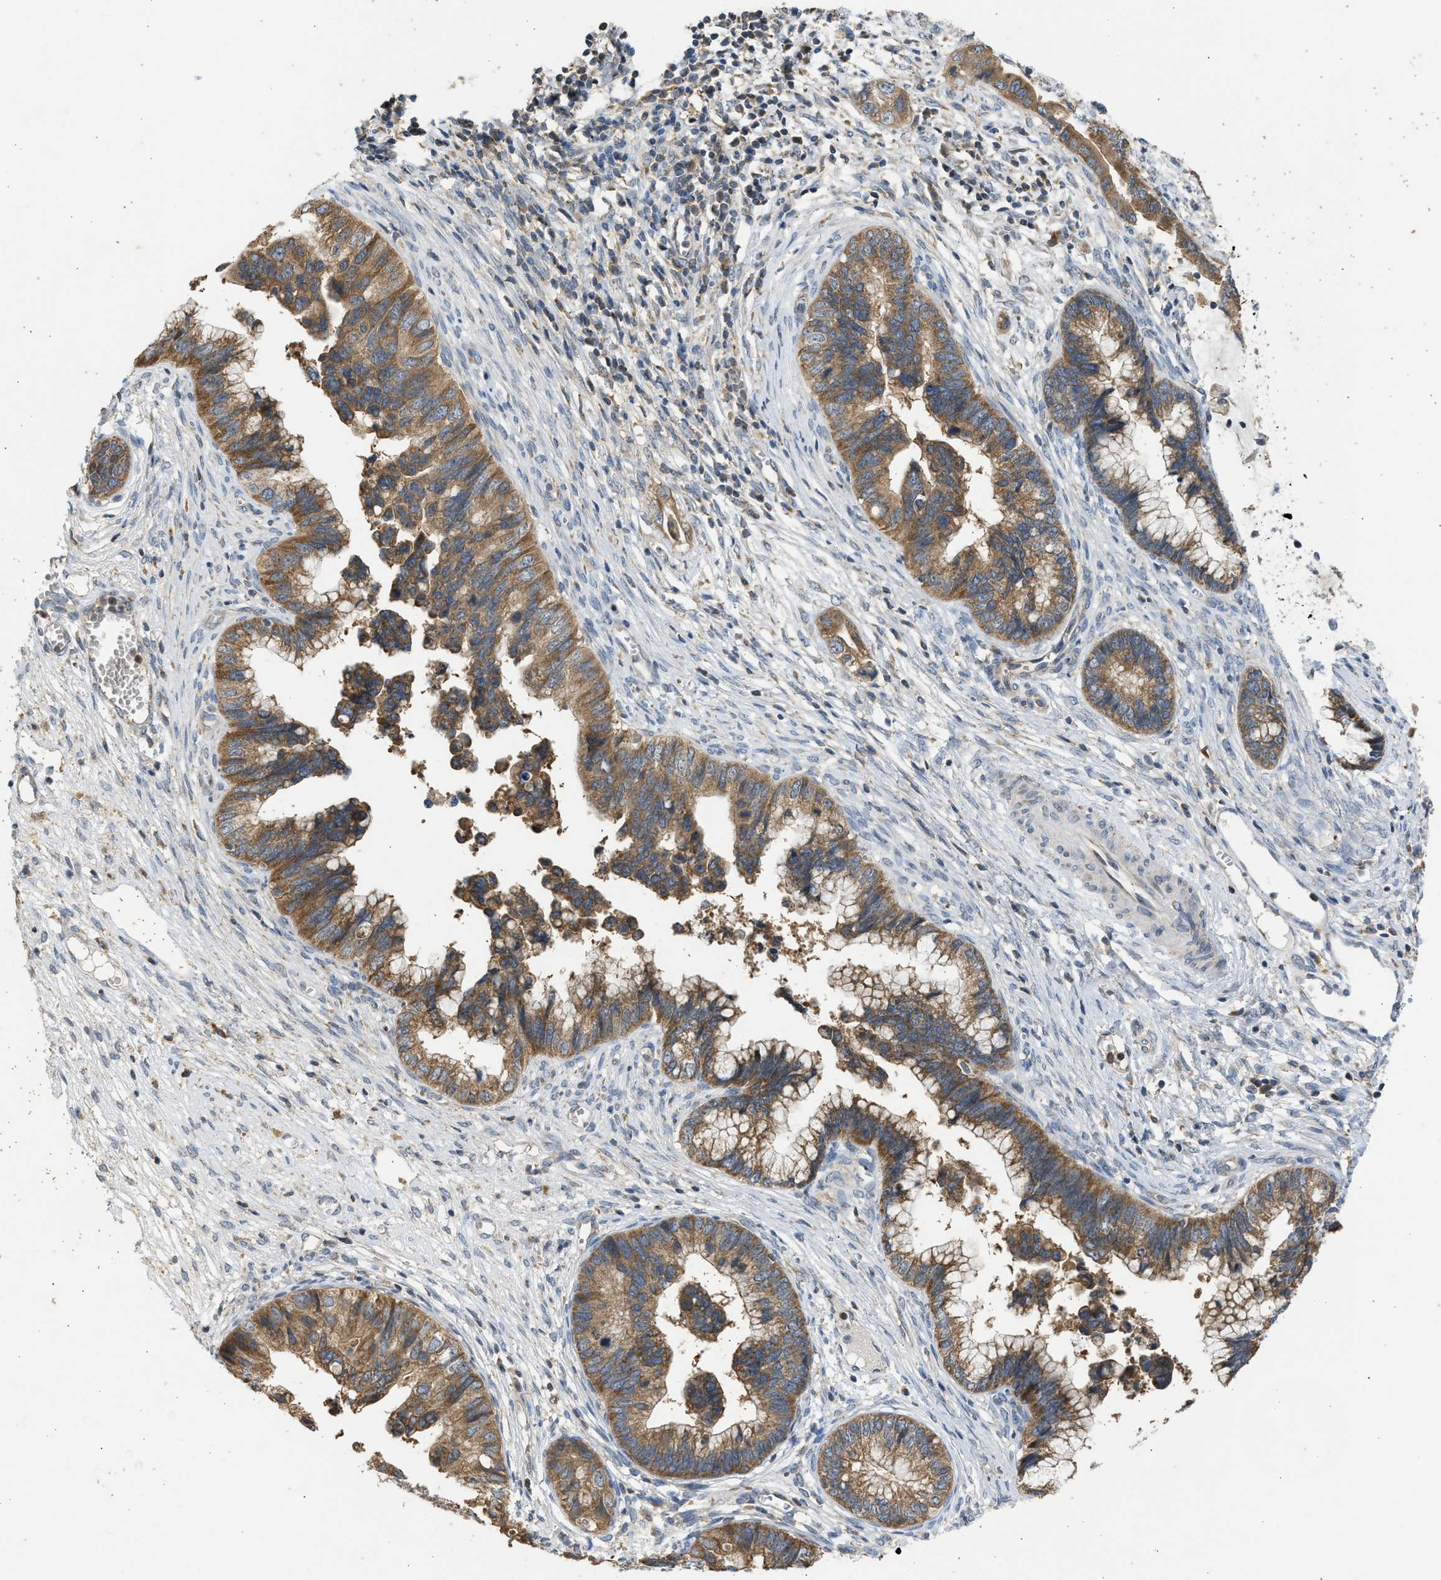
{"staining": {"intensity": "moderate", "quantity": ">75%", "location": "cytoplasmic/membranous"}, "tissue": "cervical cancer", "cell_type": "Tumor cells", "image_type": "cancer", "snomed": [{"axis": "morphology", "description": "Adenocarcinoma, NOS"}, {"axis": "topography", "description": "Cervix"}], "caption": "Tumor cells demonstrate medium levels of moderate cytoplasmic/membranous positivity in about >75% of cells in human cervical cancer. Using DAB (3,3'-diaminobenzidine) (brown) and hematoxylin (blue) stains, captured at high magnification using brightfield microscopy.", "gene": "CYP1A1", "patient": {"sex": "female", "age": 44}}